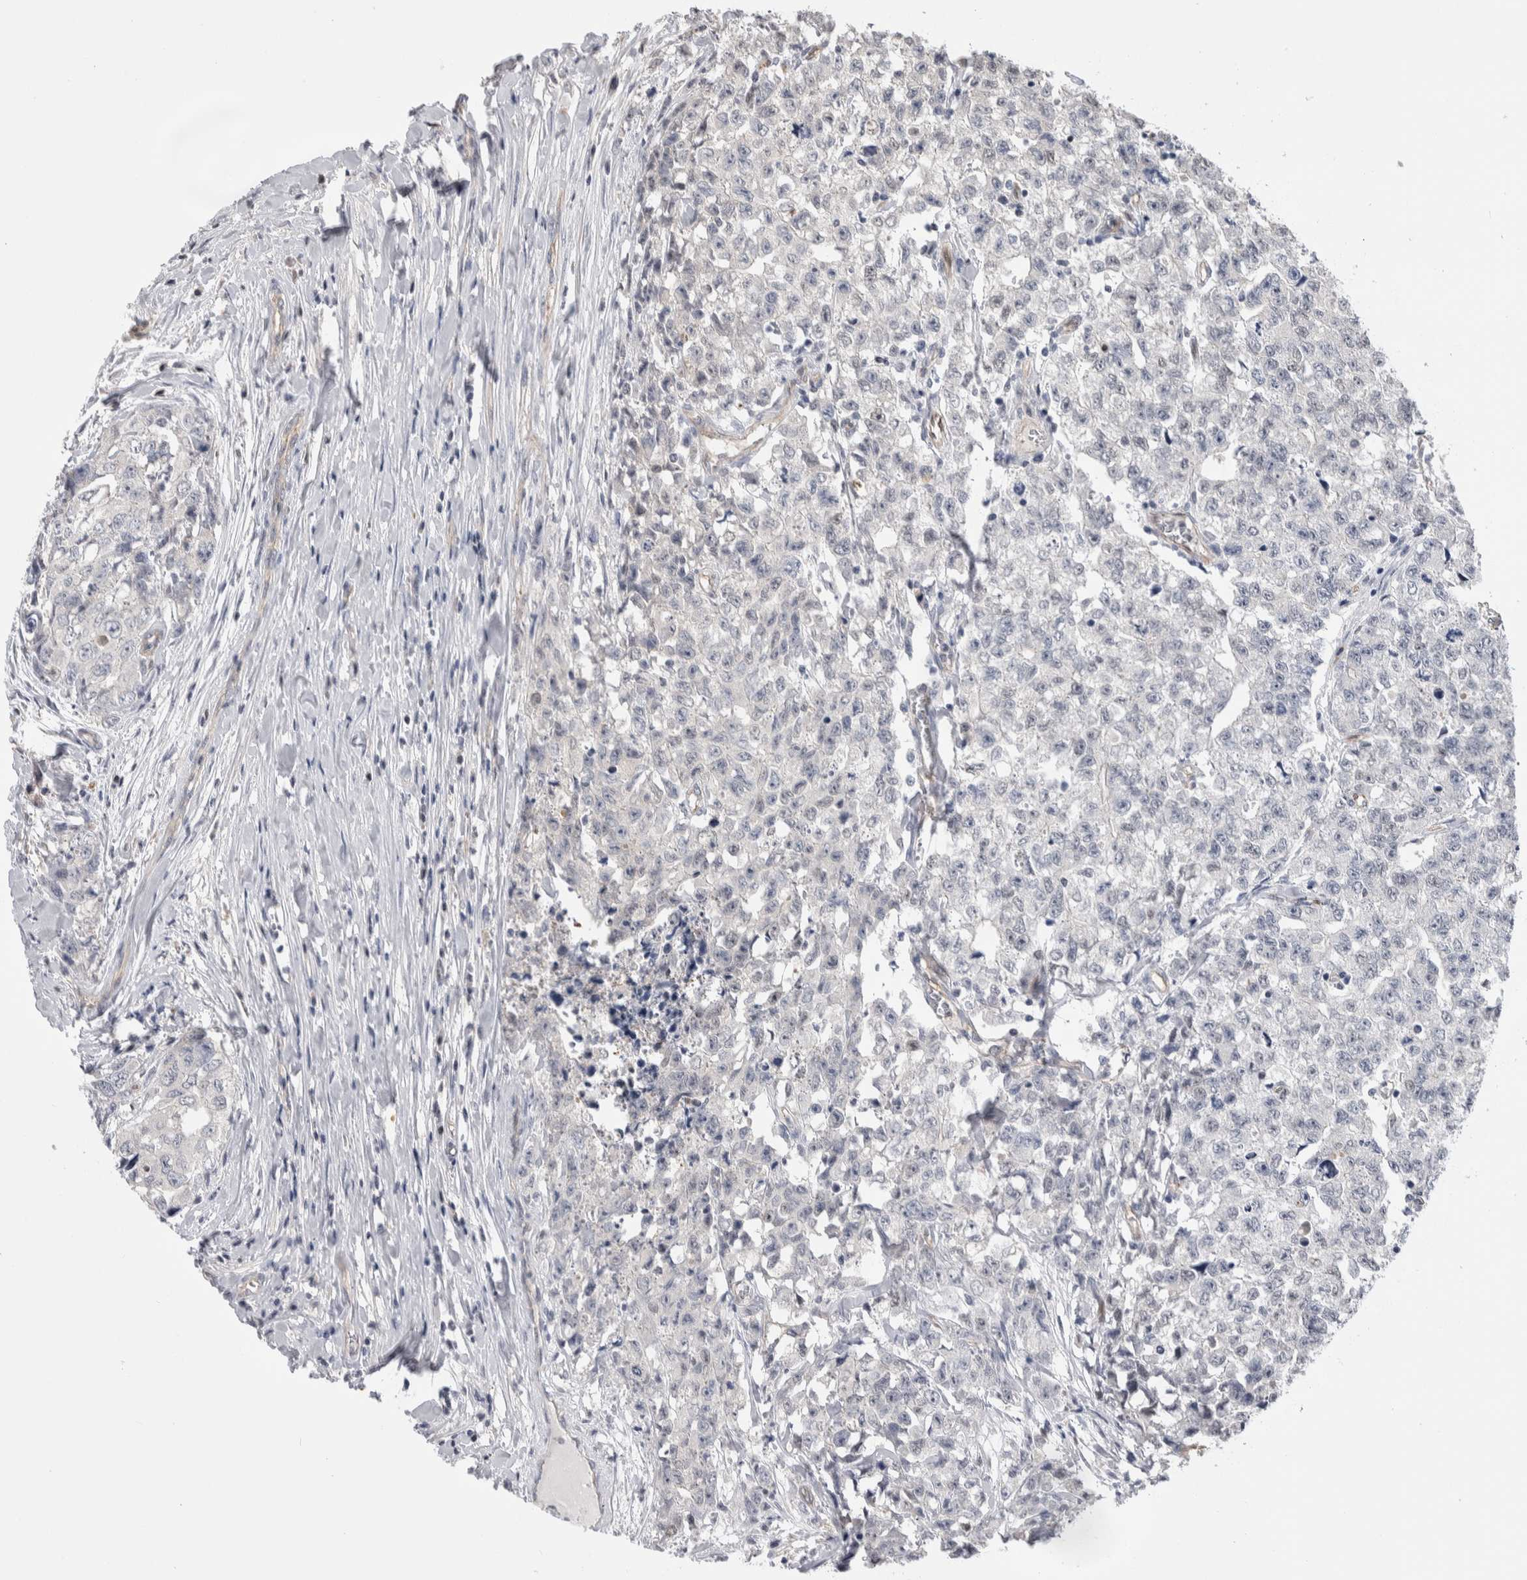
{"staining": {"intensity": "negative", "quantity": "none", "location": "none"}, "tissue": "testis cancer", "cell_type": "Tumor cells", "image_type": "cancer", "snomed": [{"axis": "morphology", "description": "Carcinoma, Embryonal, NOS"}, {"axis": "topography", "description": "Testis"}], "caption": "This is an immunohistochemistry (IHC) photomicrograph of testis cancer. There is no staining in tumor cells.", "gene": "ZBTB49", "patient": {"sex": "male", "age": 28}}